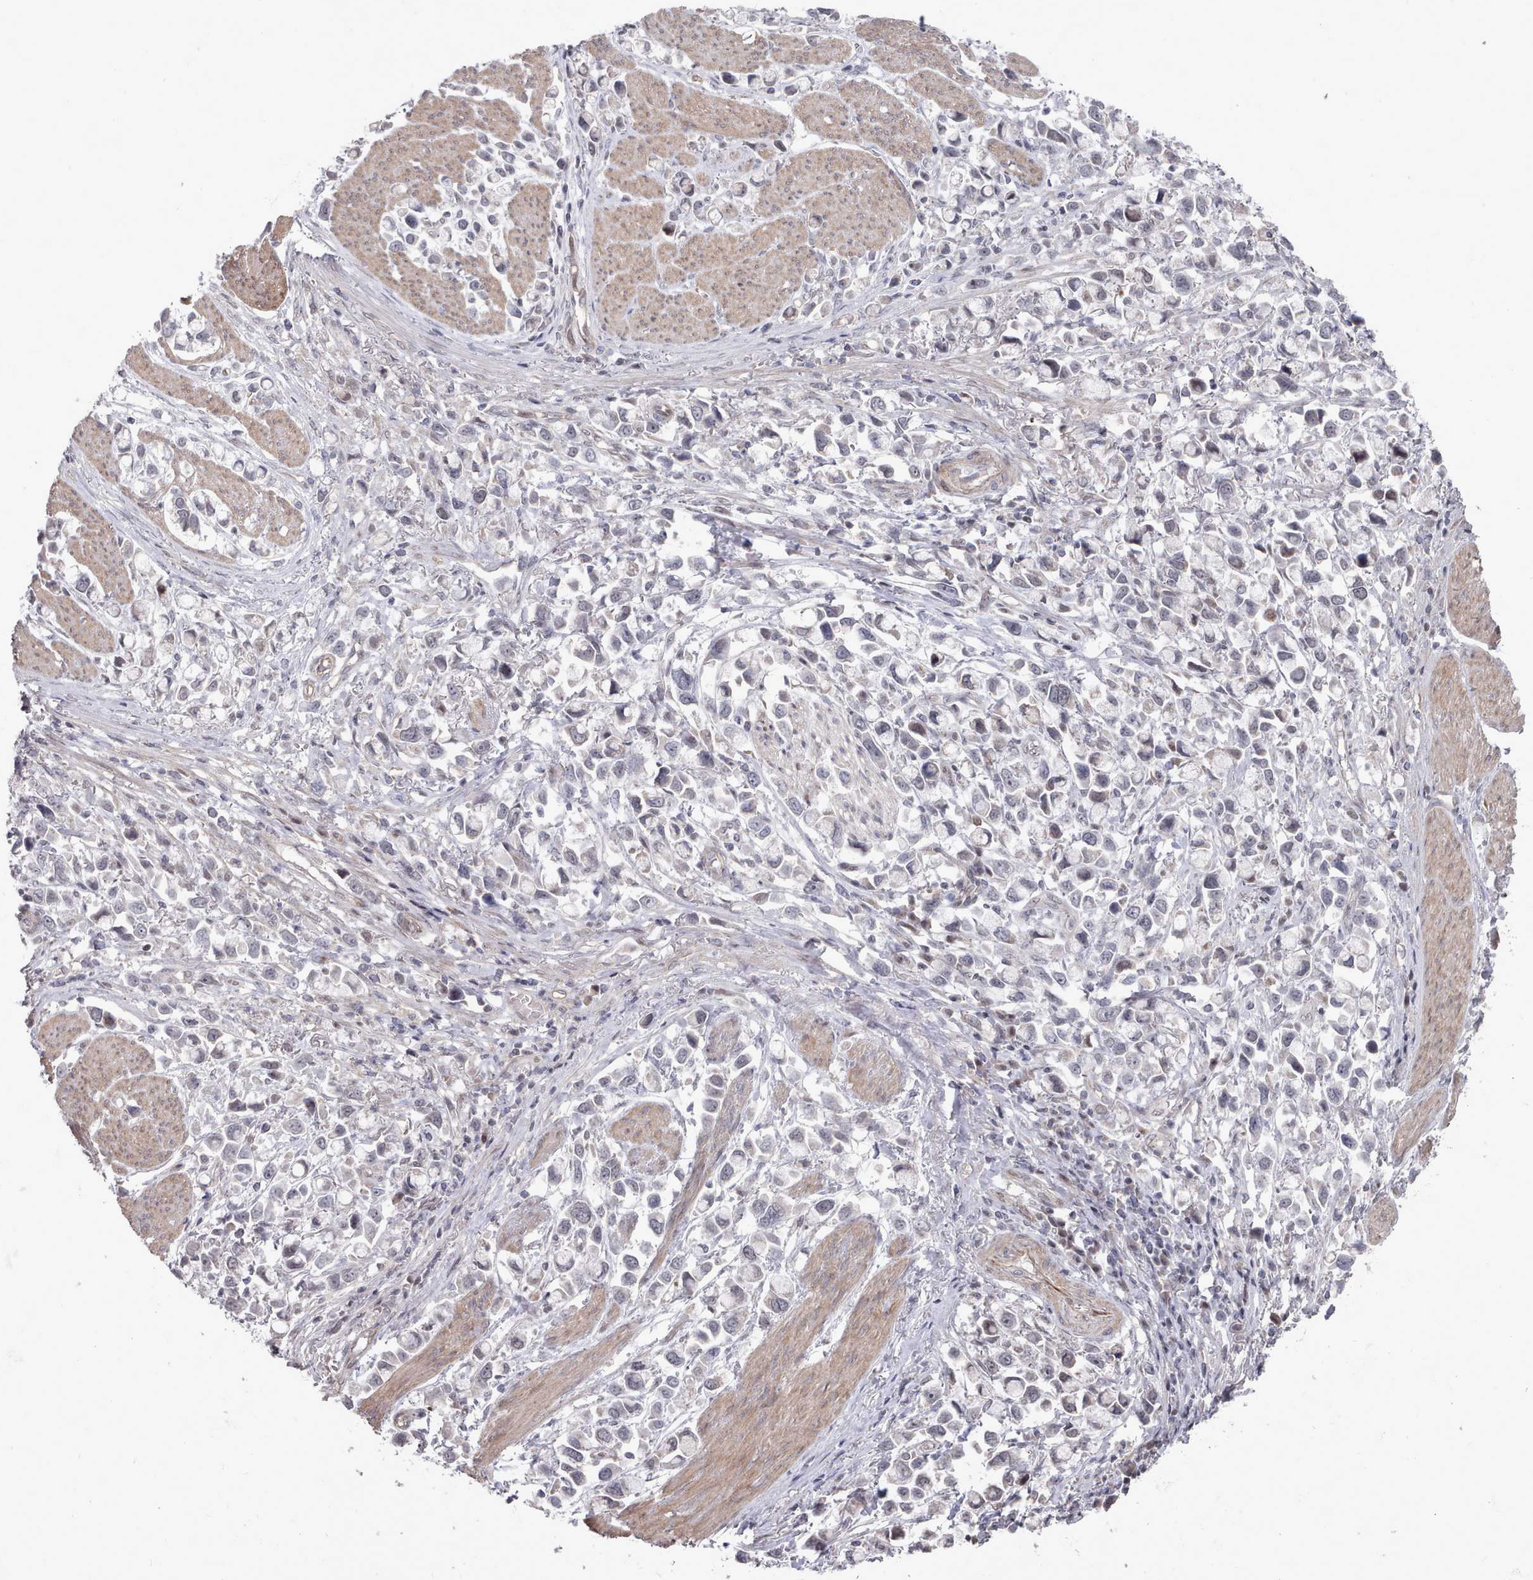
{"staining": {"intensity": "negative", "quantity": "none", "location": "none"}, "tissue": "stomach cancer", "cell_type": "Tumor cells", "image_type": "cancer", "snomed": [{"axis": "morphology", "description": "Adenocarcinoma, NOS"}, {"axis": "topography", "description": "Stomach"}], "caption": "Tumor cells are negative for brown protein staining in stomach cancer.", "gene": "CPSF4", "patient": {"sex": "female", "age": 81}}